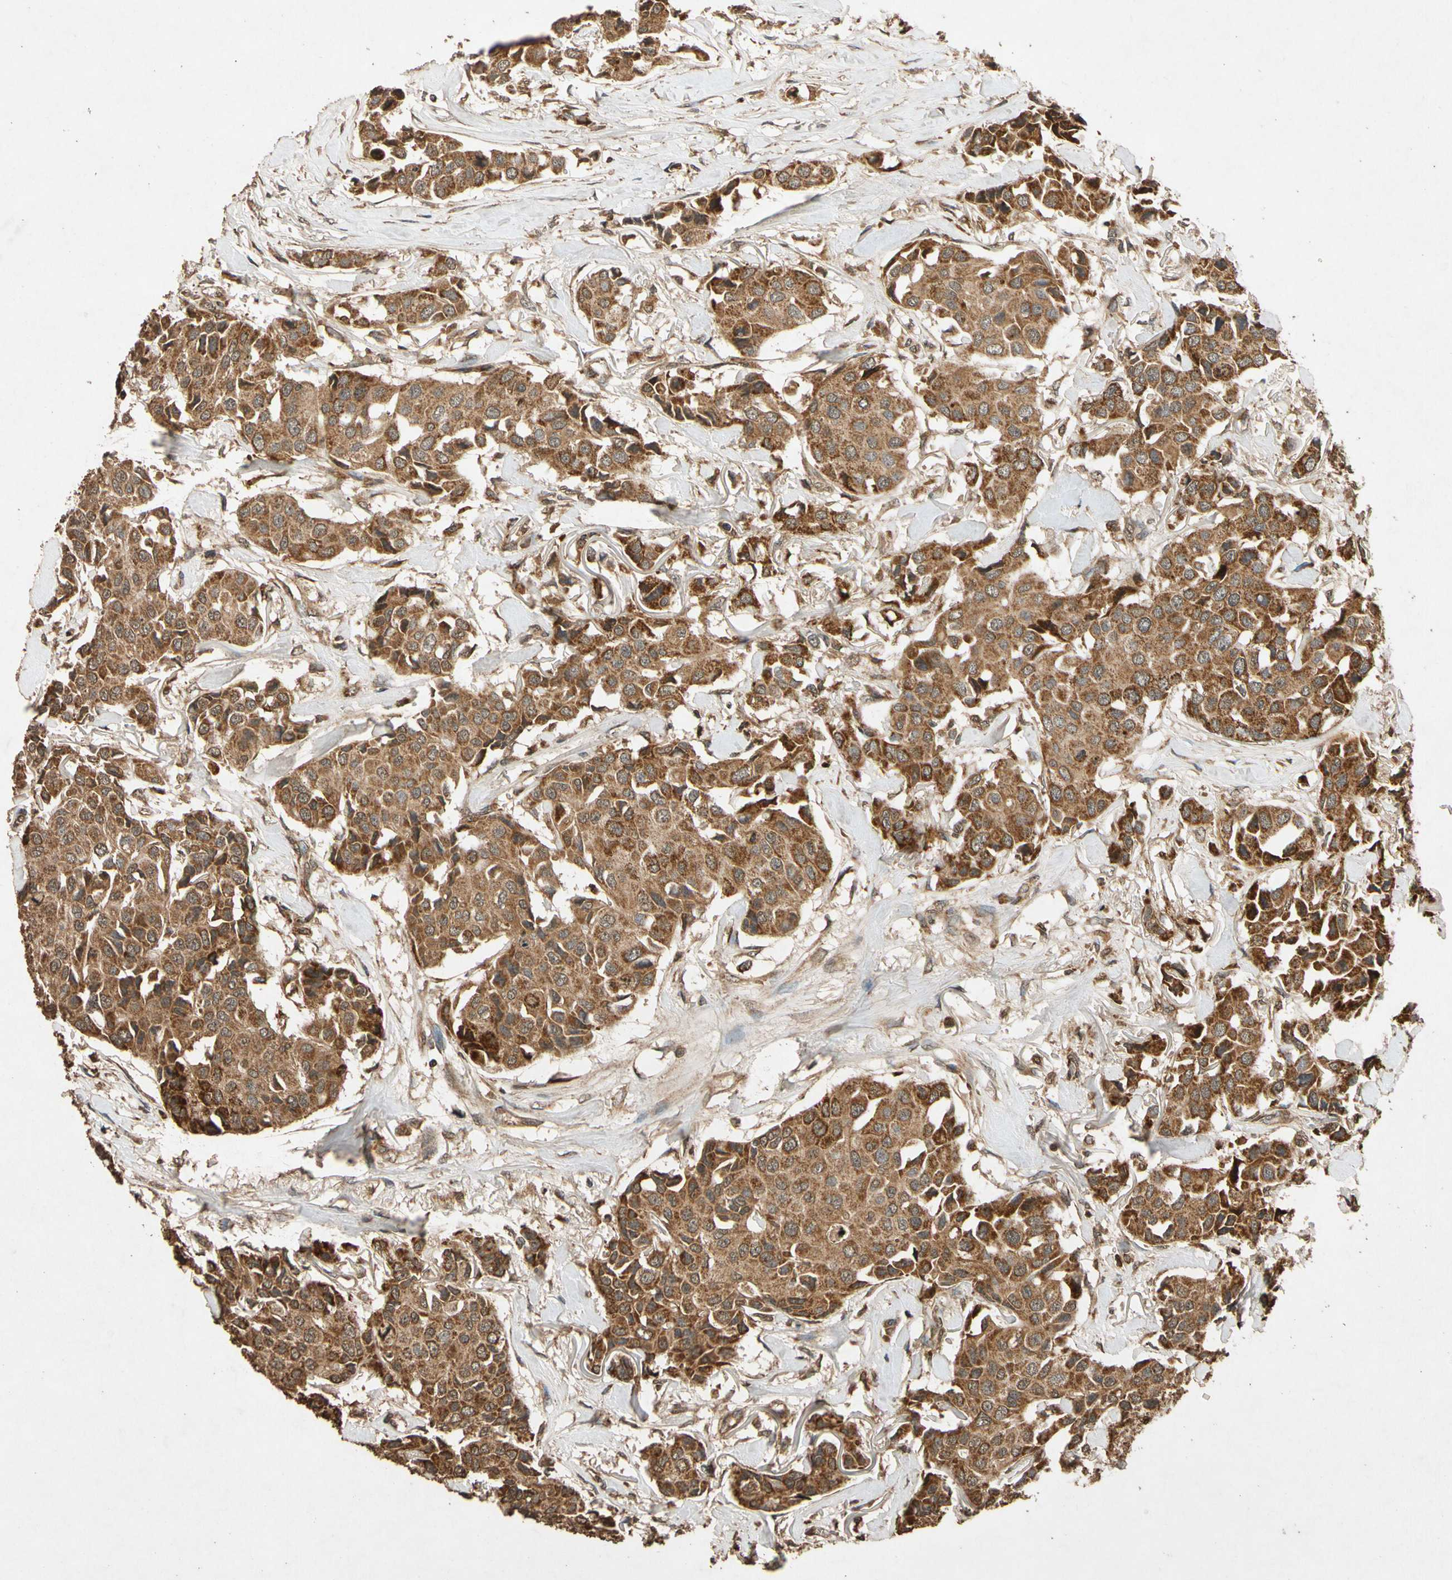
{"staining": {"intensity": "strong", "quantity": ">75%", "location": "cytoplasmic/membranous"}, "tissue": "breast cancer", "cell_type": "Tumor cells", "image_type": "cancer", "snomed": [{"axis": "morphology", "description": "Duct carcinoma"}, {"axis": "topography", "description": "Breast"}], "caption": "Tumor cells exhibit high levels of strong cytoplasmic/membranous positivity in approximately >75% of cells in breast cancer.", "gene": "TXN2", "patient": {"sex": "female", "age": 80}}